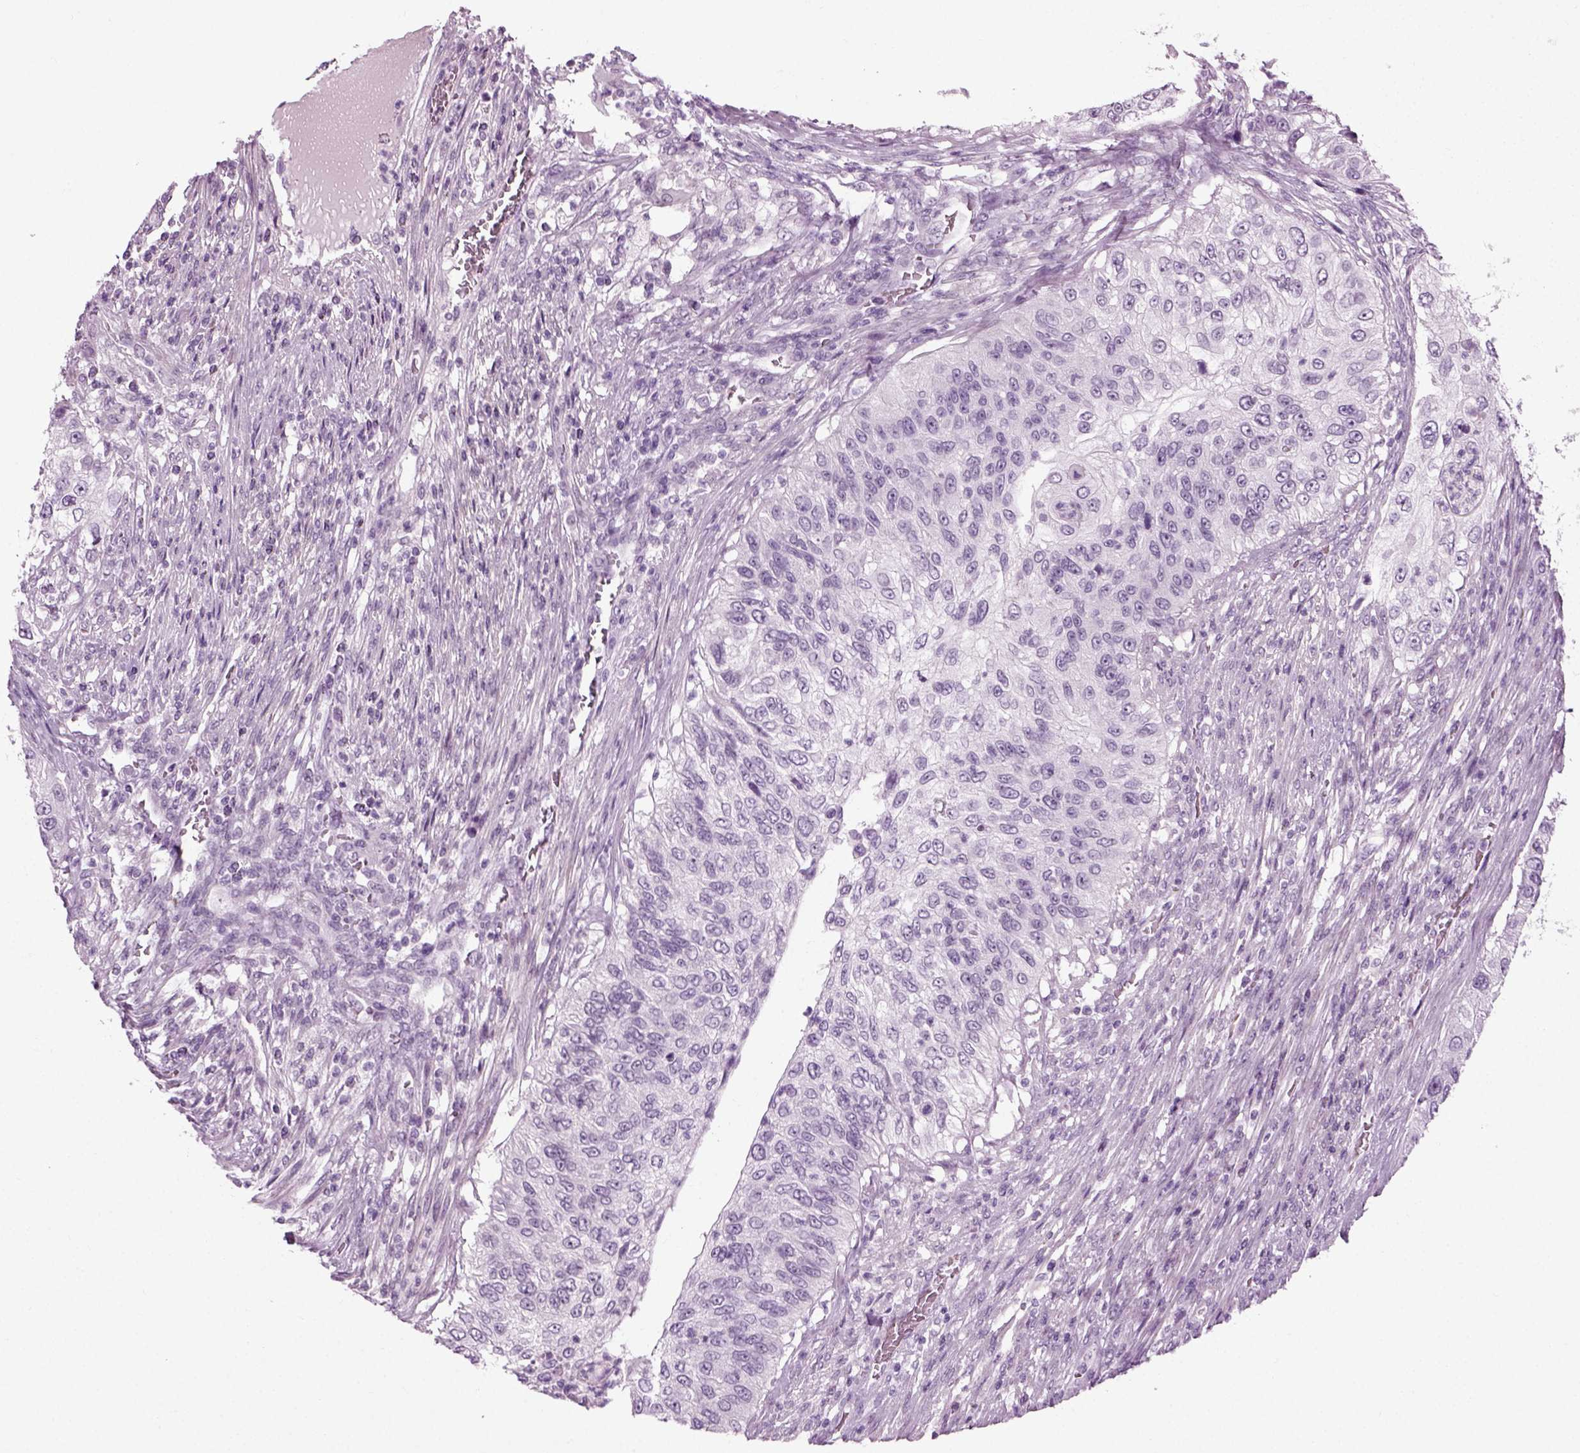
{"staining": {"intensity": "negative", "quantity": "none", "location": "none"}, "tissue": "urothelial cancer", "cell_type": "Tumor cells", "image_type": "cancer", "snomed": [{"axis": "morphology", "description": "Urothelial carcinoma, High grade"}, {"axis": "topography", "description": "Urinary bladder"}], "caption": "High magnification brightfield microscopy of urothelial cancer stained with DAB (3,3'-diaminobenzidine) (brown) and counterstained with hematoxylin (blue): tumor cells show no significant expression. The staining was performed using DAB (3,3'-diaminobenzidine) to visualize the protein expression in brown, while the nuclei were stained in blue with hematoxylin (Magnification: 20x).", "gene": "ZC2HC1C", "patient": {"sex": "female", "age": 60}}